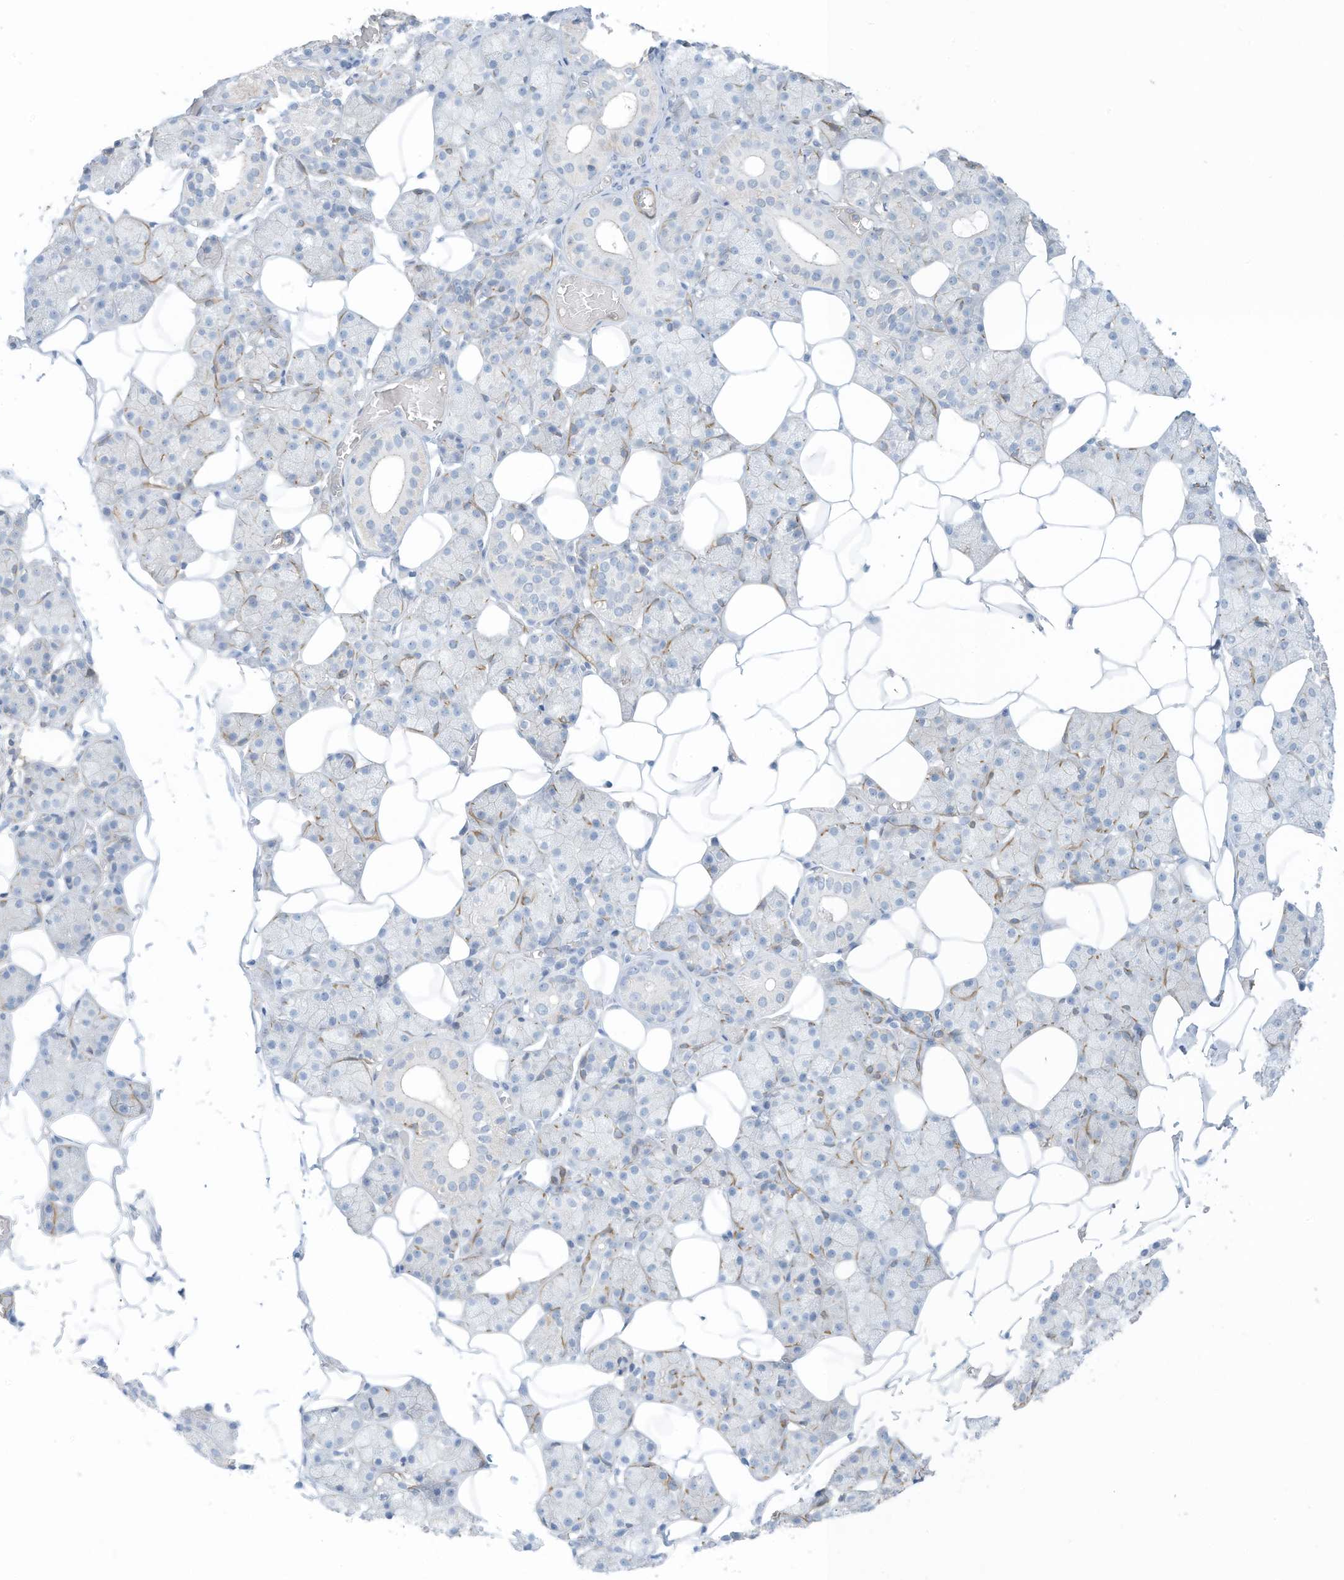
{"staining": {"intensity": "weak", "quantity": "<25%", "location": "cytoplasmic/membranous"}, "tissue": "salivary gland", "cell_type": "Glandular cells", "image_type": "normal", "snomed": [{"axis": "morphology", "description": "Normal tissue, NOS"}, {"axis": "topography", "description": "Salivary gland"}], "caption": "High magnification brightfield microscopy of unremarkable salivary gland stained with DAB (brown) and counterstained with hematoxylin (blue): glandular cells show no significant expression. The staining was performed using DAB to visualize the protein expression in brown, while the nuclei were stained in blue with hematoxylin (Magnification: 20x).", "gene": "ZNF846", "patient": {"sex": "female", "age": 33}}